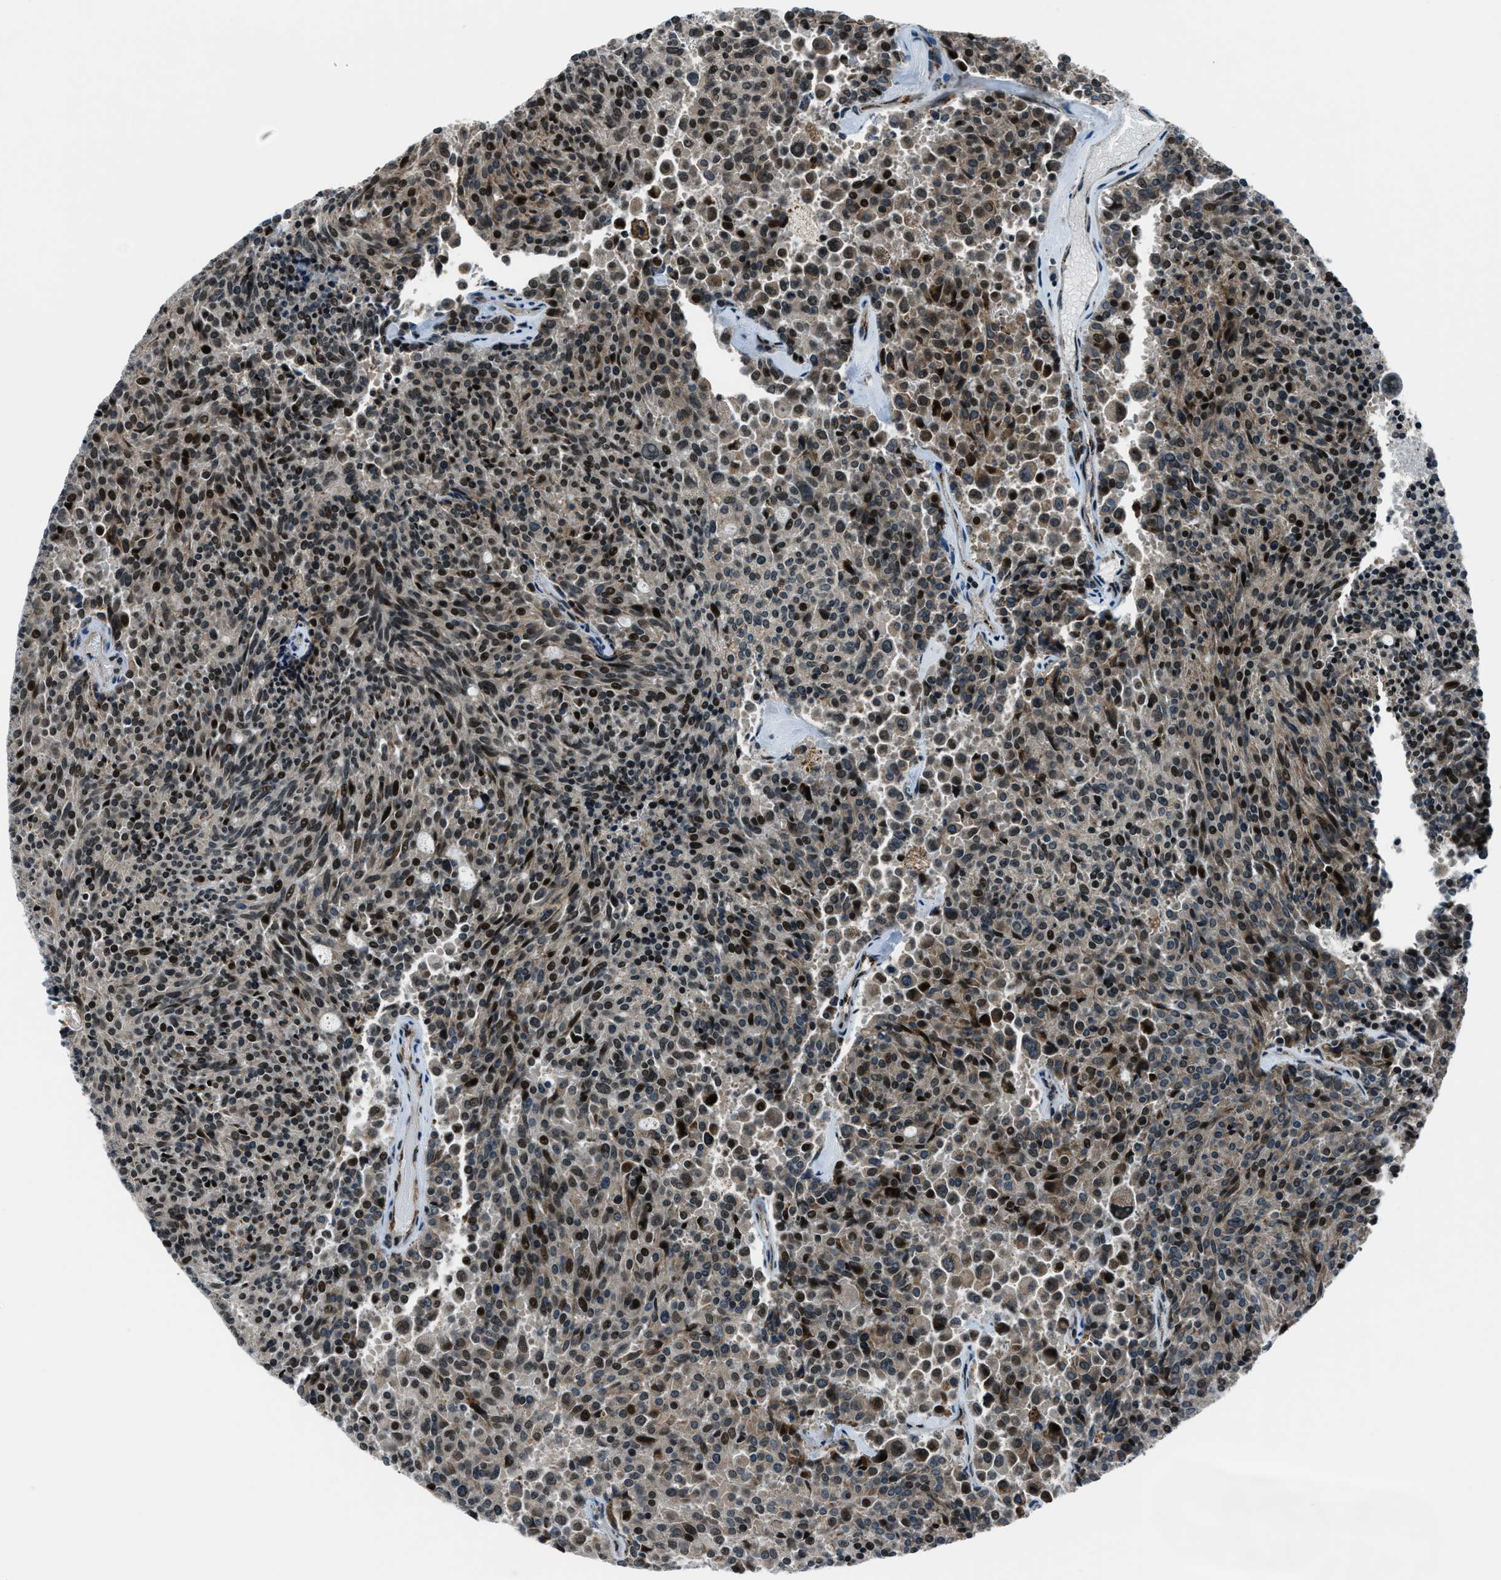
{"staining": {"intensity": "strong", "quantity": ">75%", "location": "nuclear"}, "tissue": "carcinoid", "cell_type": "Tumor cells", "image_type": "cancer", "snomed": [{"axis": "morphology", "description": "Carcinoid, malignant, NOS"}, {"axis": "topography", "description": "Pancreas"}], "caption": "Protein staining demonstrates strong nuclear staining in about >75% of tumor cells in carcinoid (malignant). The protein is stained brown, and the nuclei are stained in blue (DAB IHC with brightfield microscopy, high magnification).", "gene": "ACTL9", "patient": {"sex": "female", "age": 54}}